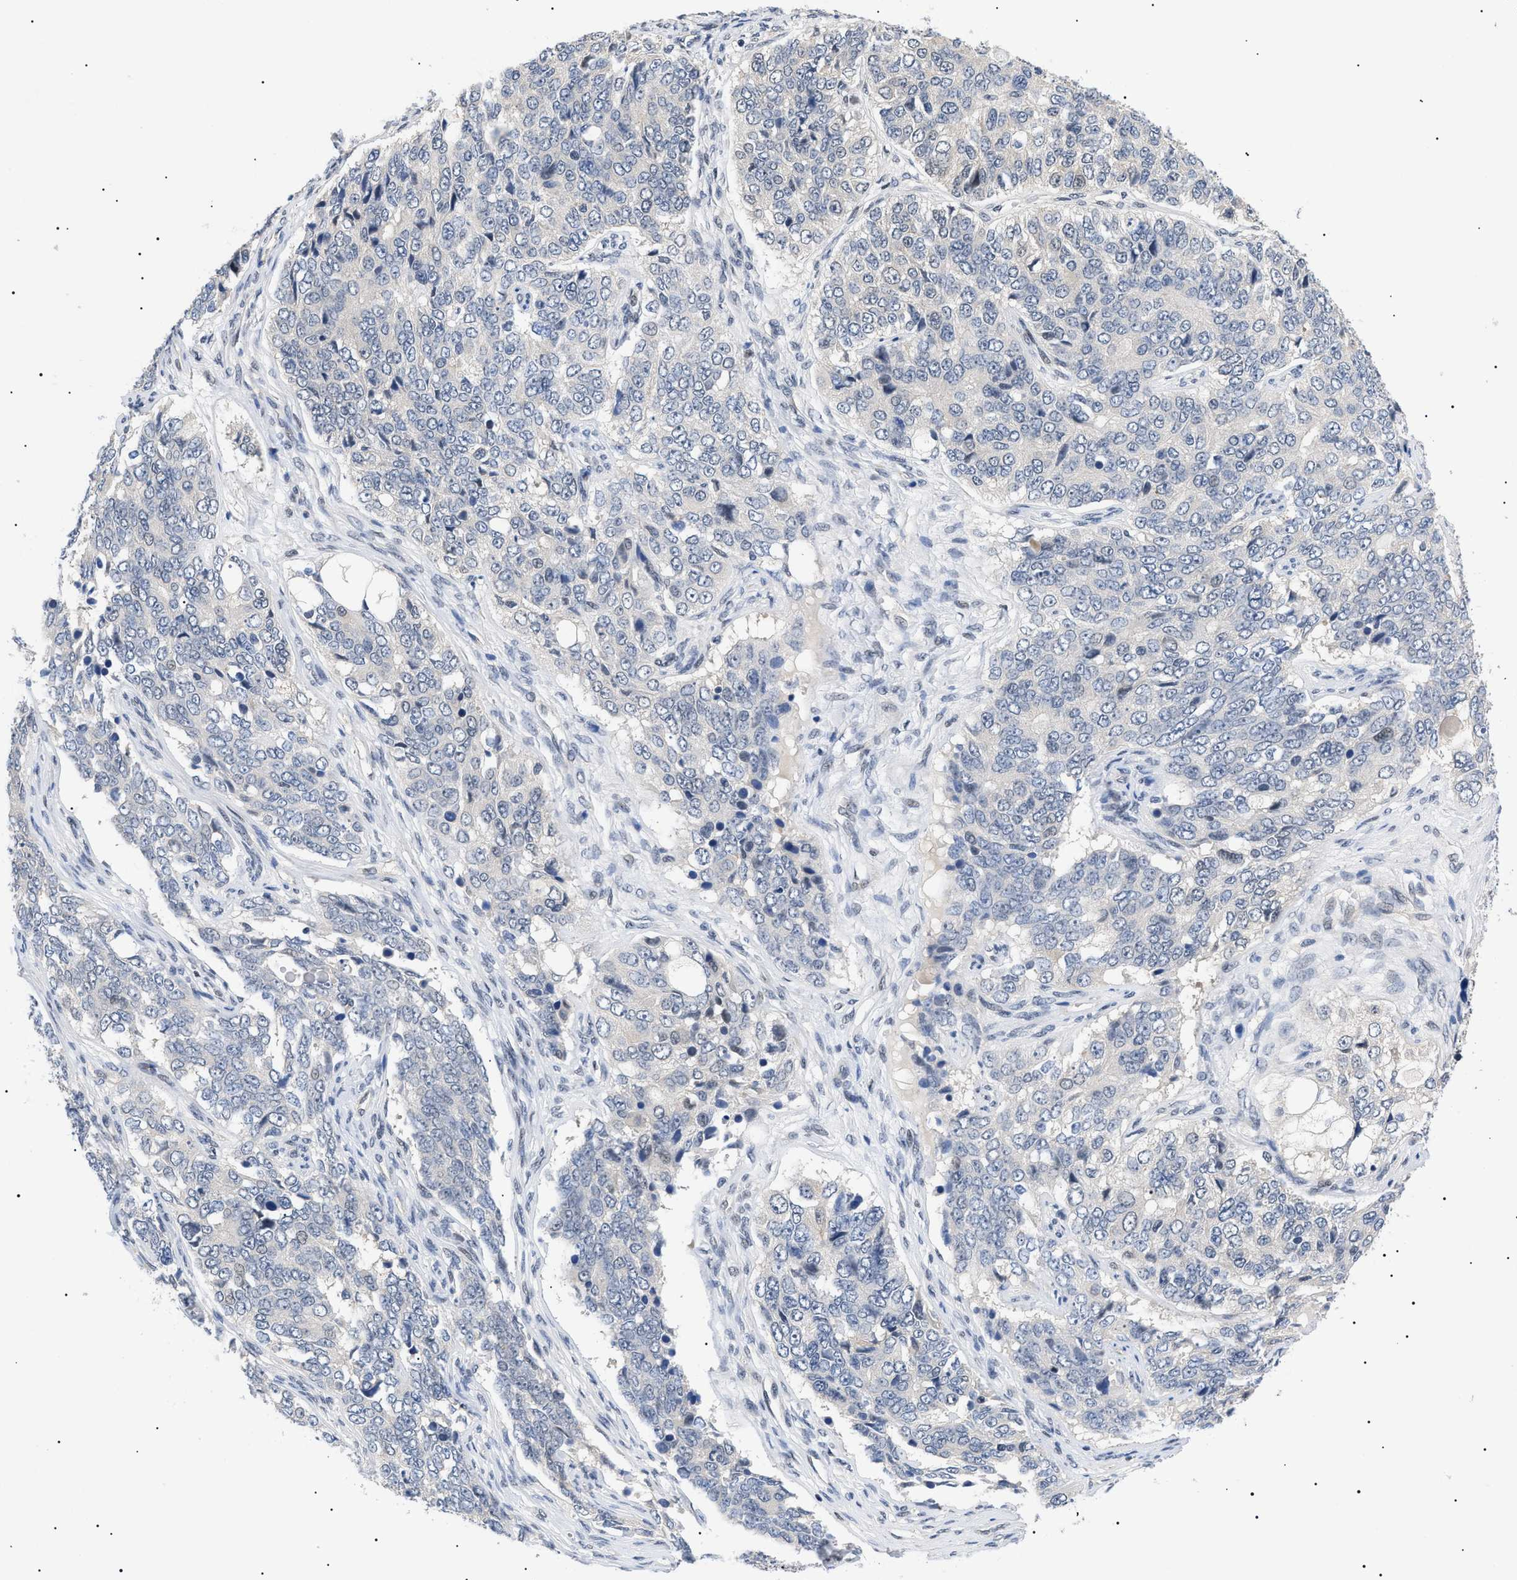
{"staining": {"intensity": "negative", "quantity": "none", "location": "none"}, "tissue": "ovarian cancer", "cell_type": "Tumor cells", "image_type": "cancer", "snomed": [{"axis": "morphology", "description": "Carcinoma, endometroid"}, {"axis": "topography", "description": "Ovary"}], "caption": "High magnification brightfield microscopy of ovarian cancer (endometroid carcinoma) stained with DAB (3,3'-diaminobenzidine) (brown) and counterstained with hematoxylin (blue): tumor cells show no significant staining.", "gene": "GARRE1", "patient": {"sex": "female", "age": 51}}